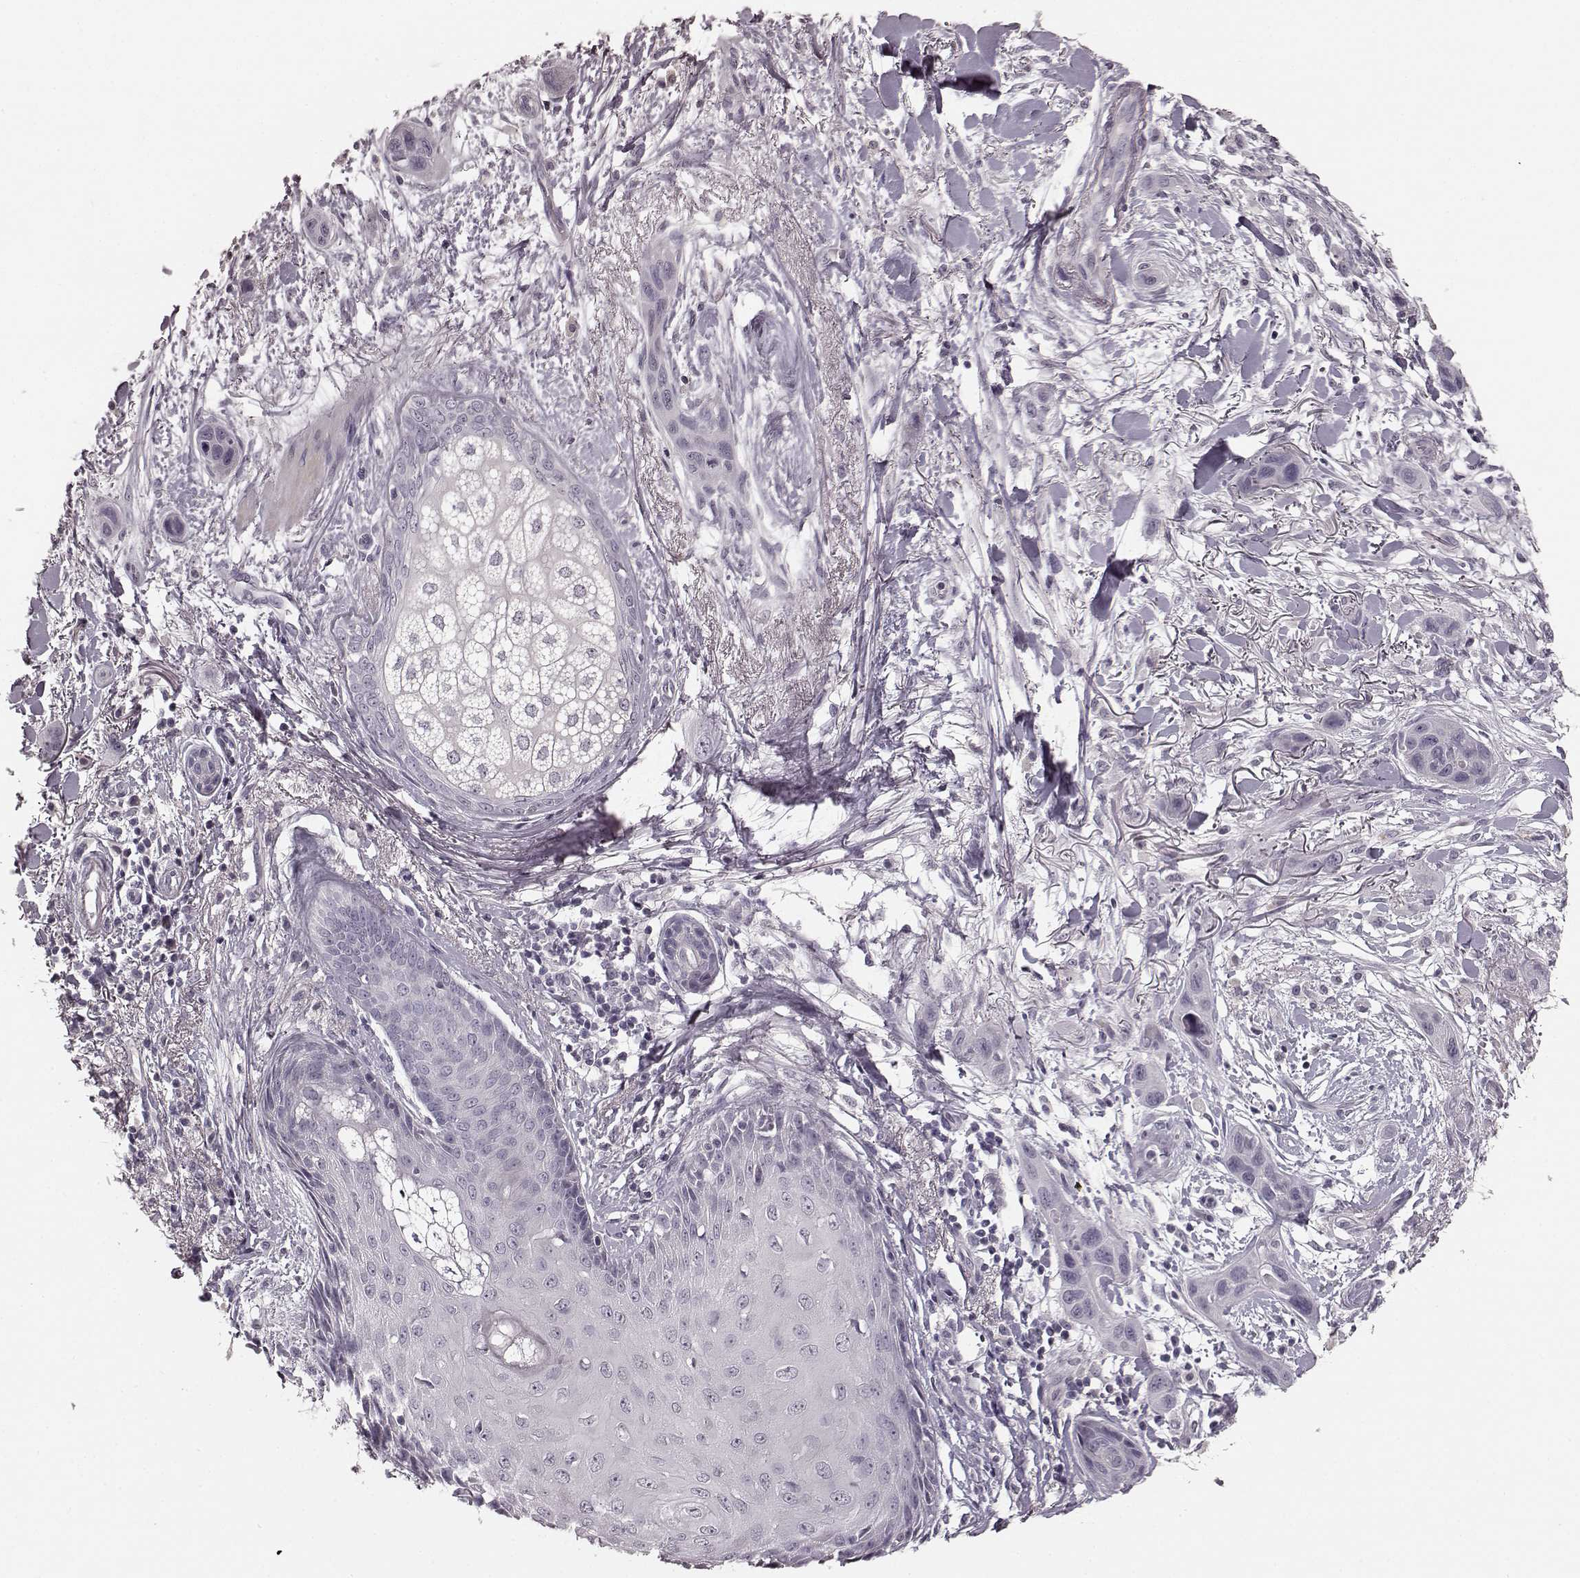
{"staining": {"intensity": "negative", "quantity": "none", "location": "none"}, "tissue": "skin cancer", "cell_type": "Tumor cells", "image_type": "cancer", "snomed": [{"axis": "morphology", "description": "Squamous cell carcinoma, NOS"}, {"axis": "topography", "description": "Skin"}], "caption": "Tumor cells show no significant protein expression in squamous cell carcinoma (skin).", "gene": "RIT2", "patient": {"sex": "male", "age": 79}}